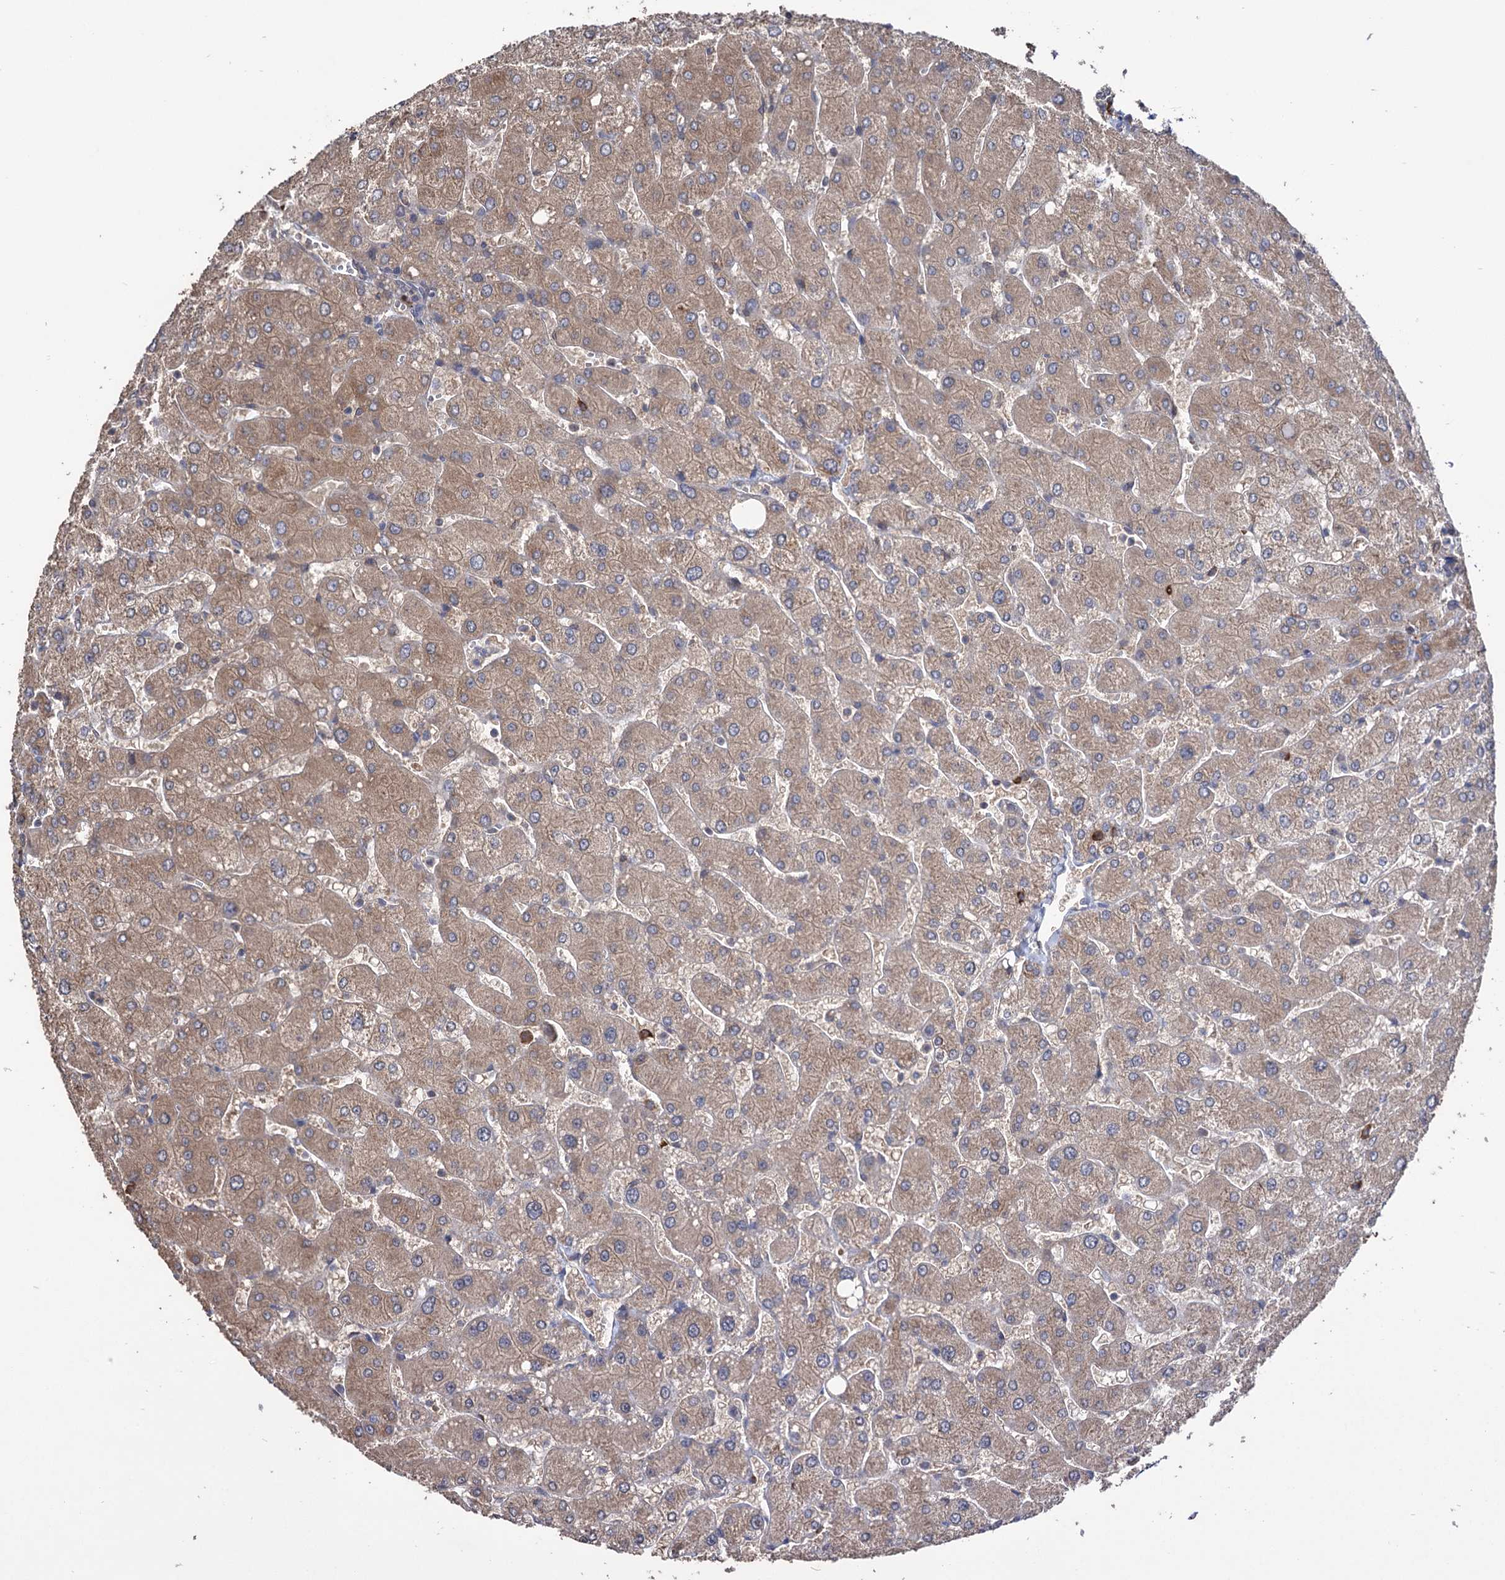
{"staining": {"intensity": "strong", "quantity": ">75%", "location": "cytoplasmic/membranous"}, "tissue": "liver", "cell_type": "Cholangiocytes", "image_type": "normal", "snomed": [{"axis": "morphology", "description": "Normal tissue, NOS"}, {"axis": "topography", "description": "Liver"}], "caption": "Benign liver demonstrates strong cytoplasmic/membranous expression in approximately >75% of cholangiocytes, visualized by immunohistochemistry. The protein is stained brown, and the nuclei are stained in blue (DAB (3,3'-diaminobenzidine) IHC with brightfield microscopy, high magnification).", "gene": "CDAN1", "patient": {"sex": "male", "age": 55}}